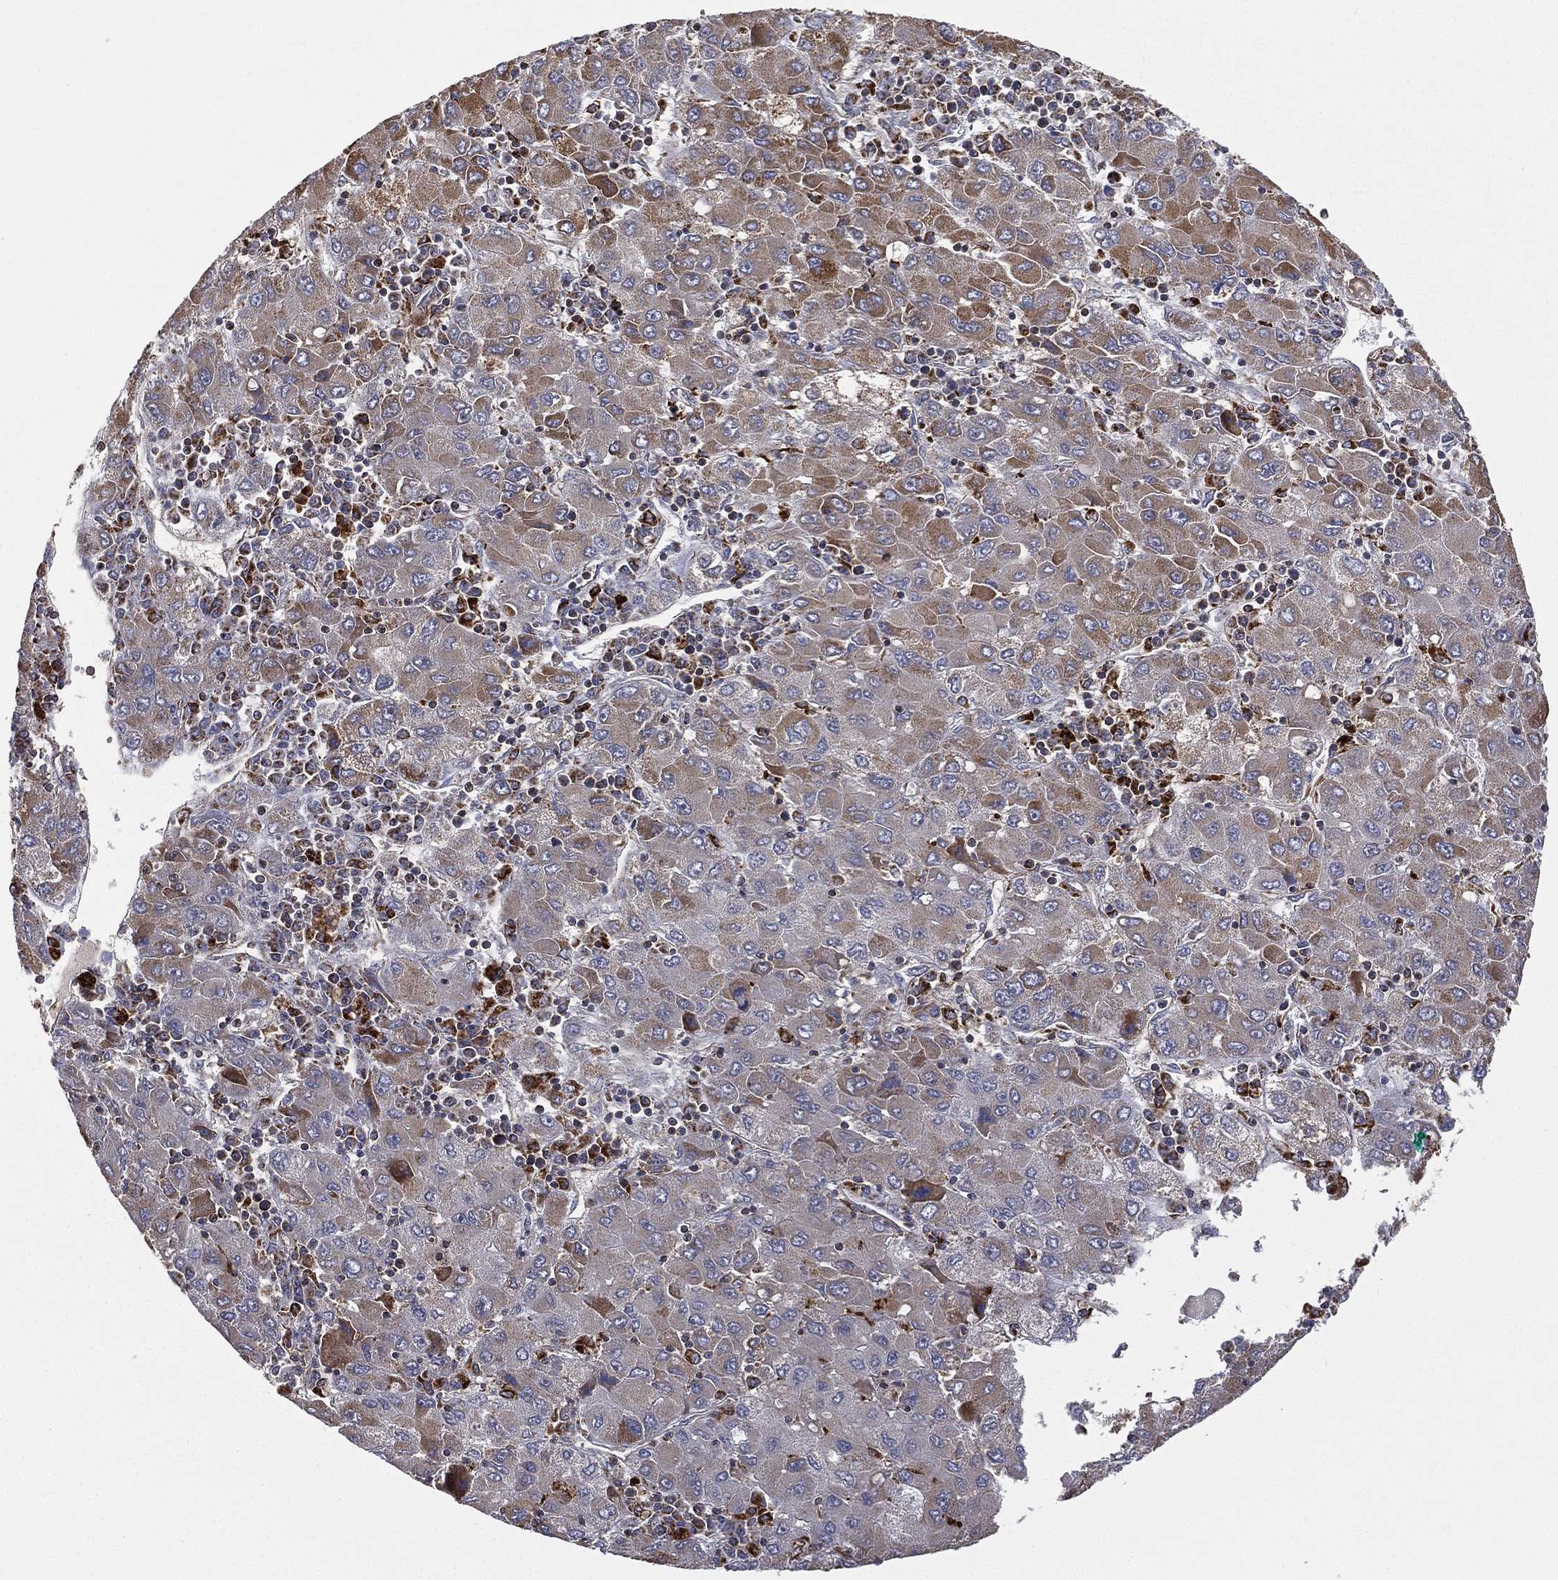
{"staining": {"intensity": "strong", "quantity": "25%-75%", "location": "cytoplasmic/membranous"}, "tissue": "liver cancer", "cell_type": "Tumor cells", "image_type": "cancer", "snomed": [{"axis": "morphology", "description": "Carcinoma, Hepatocellular, NOS"}, {"axis": "topography", "description": "Liver"}], "caption": "Human hepatocellular carcinoma (liver) stained with a brown dye exhibits strong cytoplasmic/membranous positive expression in approximately 25%-75% of tumor cells.", "gene": "RIN3", "patient": {"sex": "male", "age": 75}}